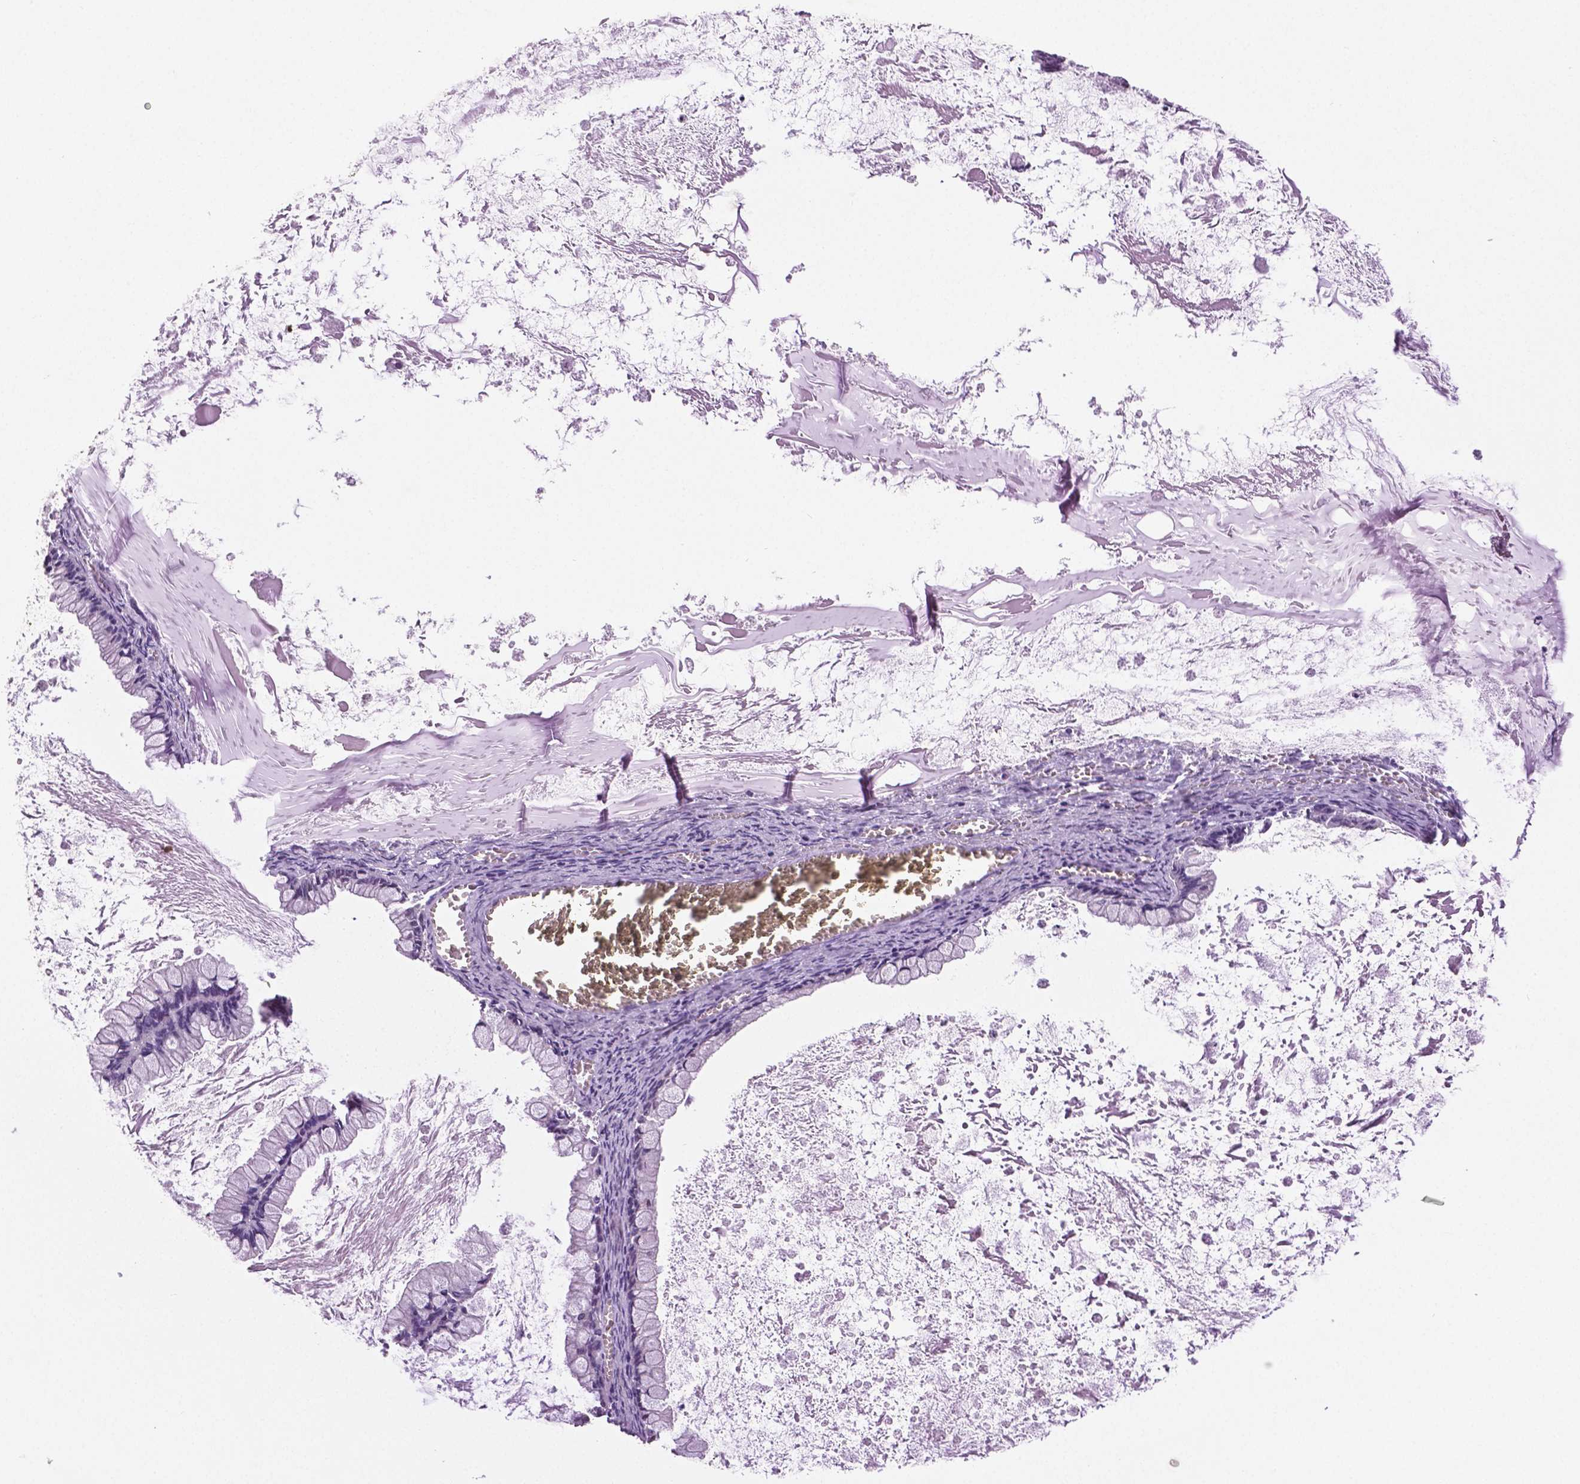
{"staining": {"intensity": "negative", "quantity": "none", "location": "none"}, "tissue": "ovarian cancer", "cell_type": "Tumor cells", "image_type": "cancer", "snomed": [{"axis": "morphology", "description": "Cystadenocarcinoma, mucinous, NOS"}, {"axis": "topography", "description": "Ovary"}], "caption": "This is an immunohistochemistry (IHC) photomicrograph of human ovarian cancer. There is no positivity in tumor cells.", "gene": "DNAH12", "patient": {"sex": "female", "age": 67}}